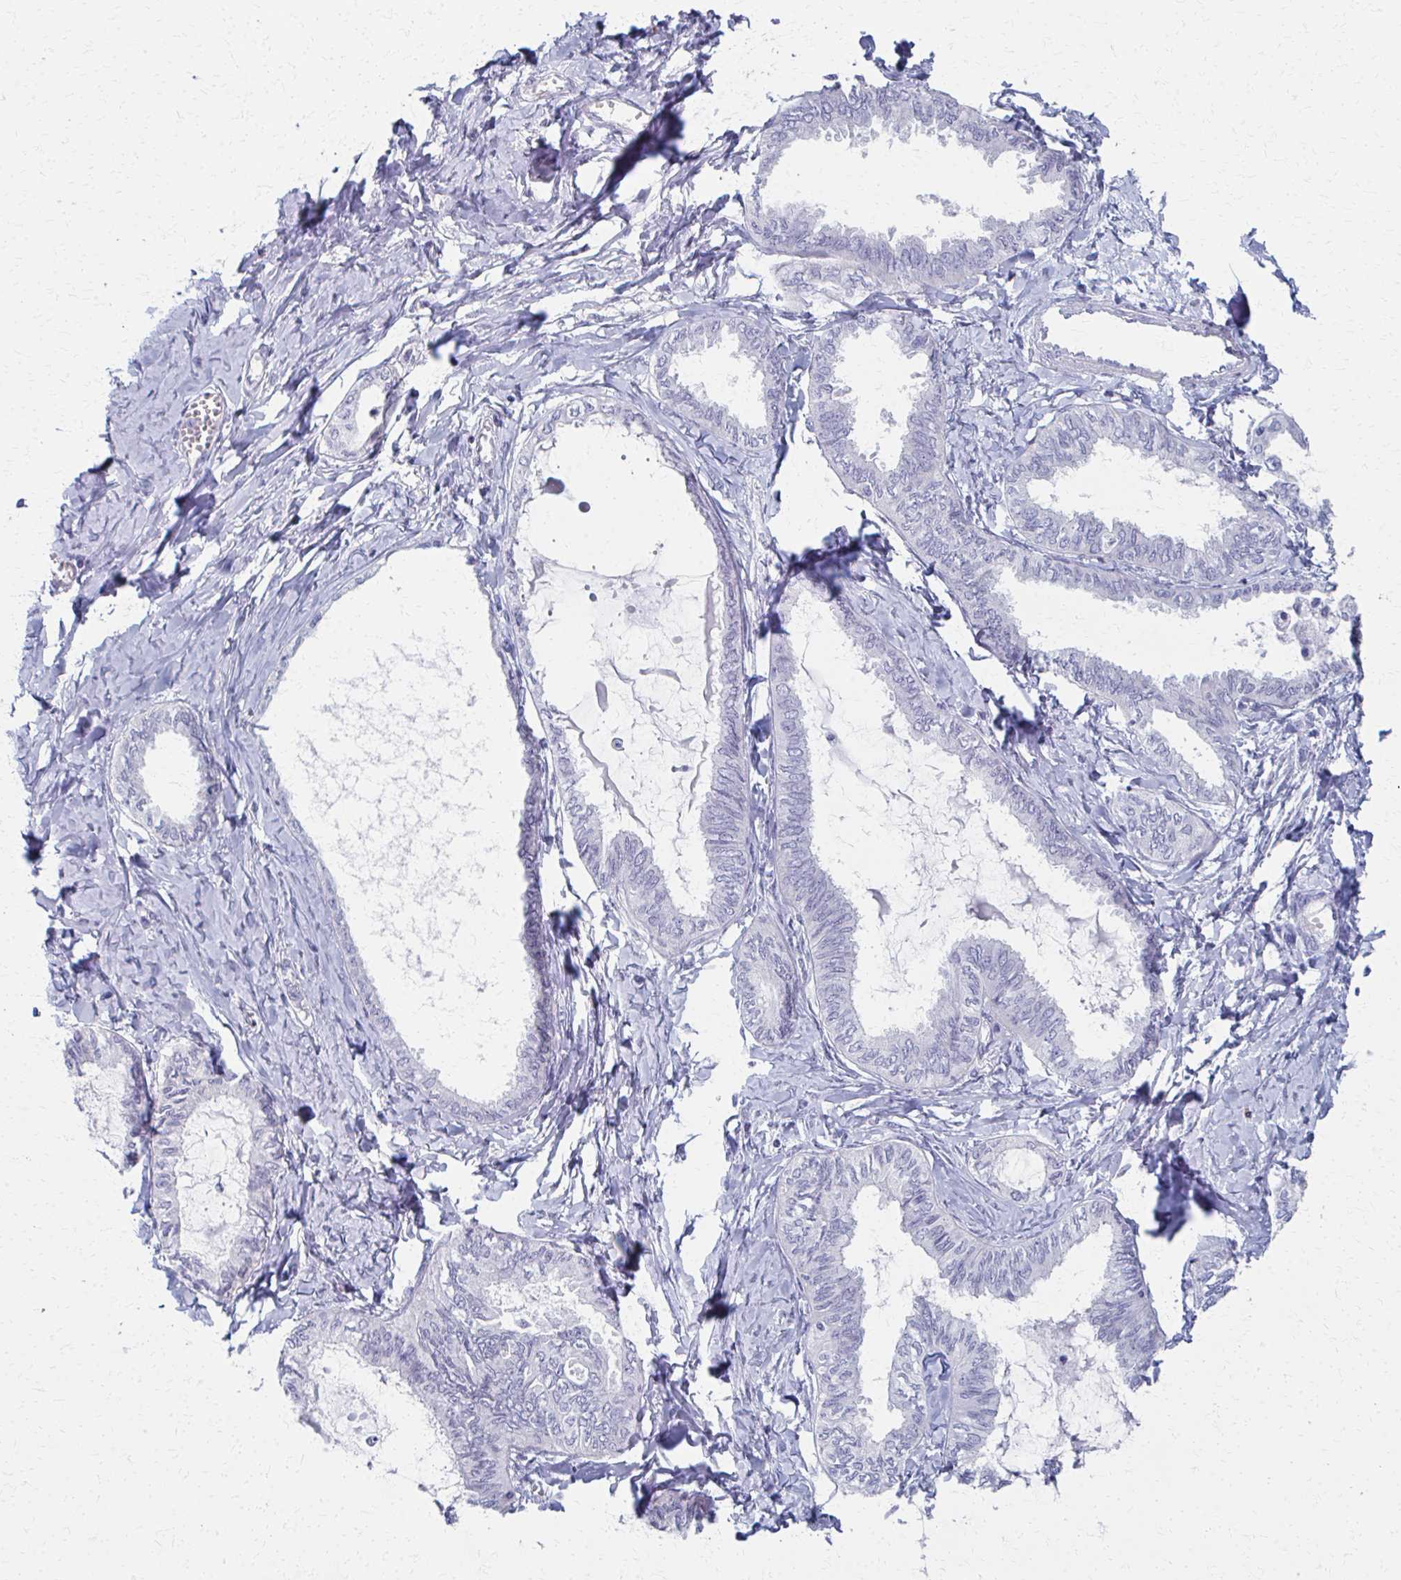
{"staining": {"intensity": "negative", "quantity": "none", "location": "none"}, "tissue": "ovarian cancer", "cell_type": "Tumor cells", "image_type": "cancer", "snomed": [{"axis": "morphology", "description": "Carcinoma, endometroid"}, {"axis": "topography", "description": "Ovary"}], "caption": "Endometroid carcinoma (ovarian) was stained to show a protein in brown. There is no significant staining in tumor cells.", "gene": "MS4A2", "patient": {"sex": "female", "age": 70}}